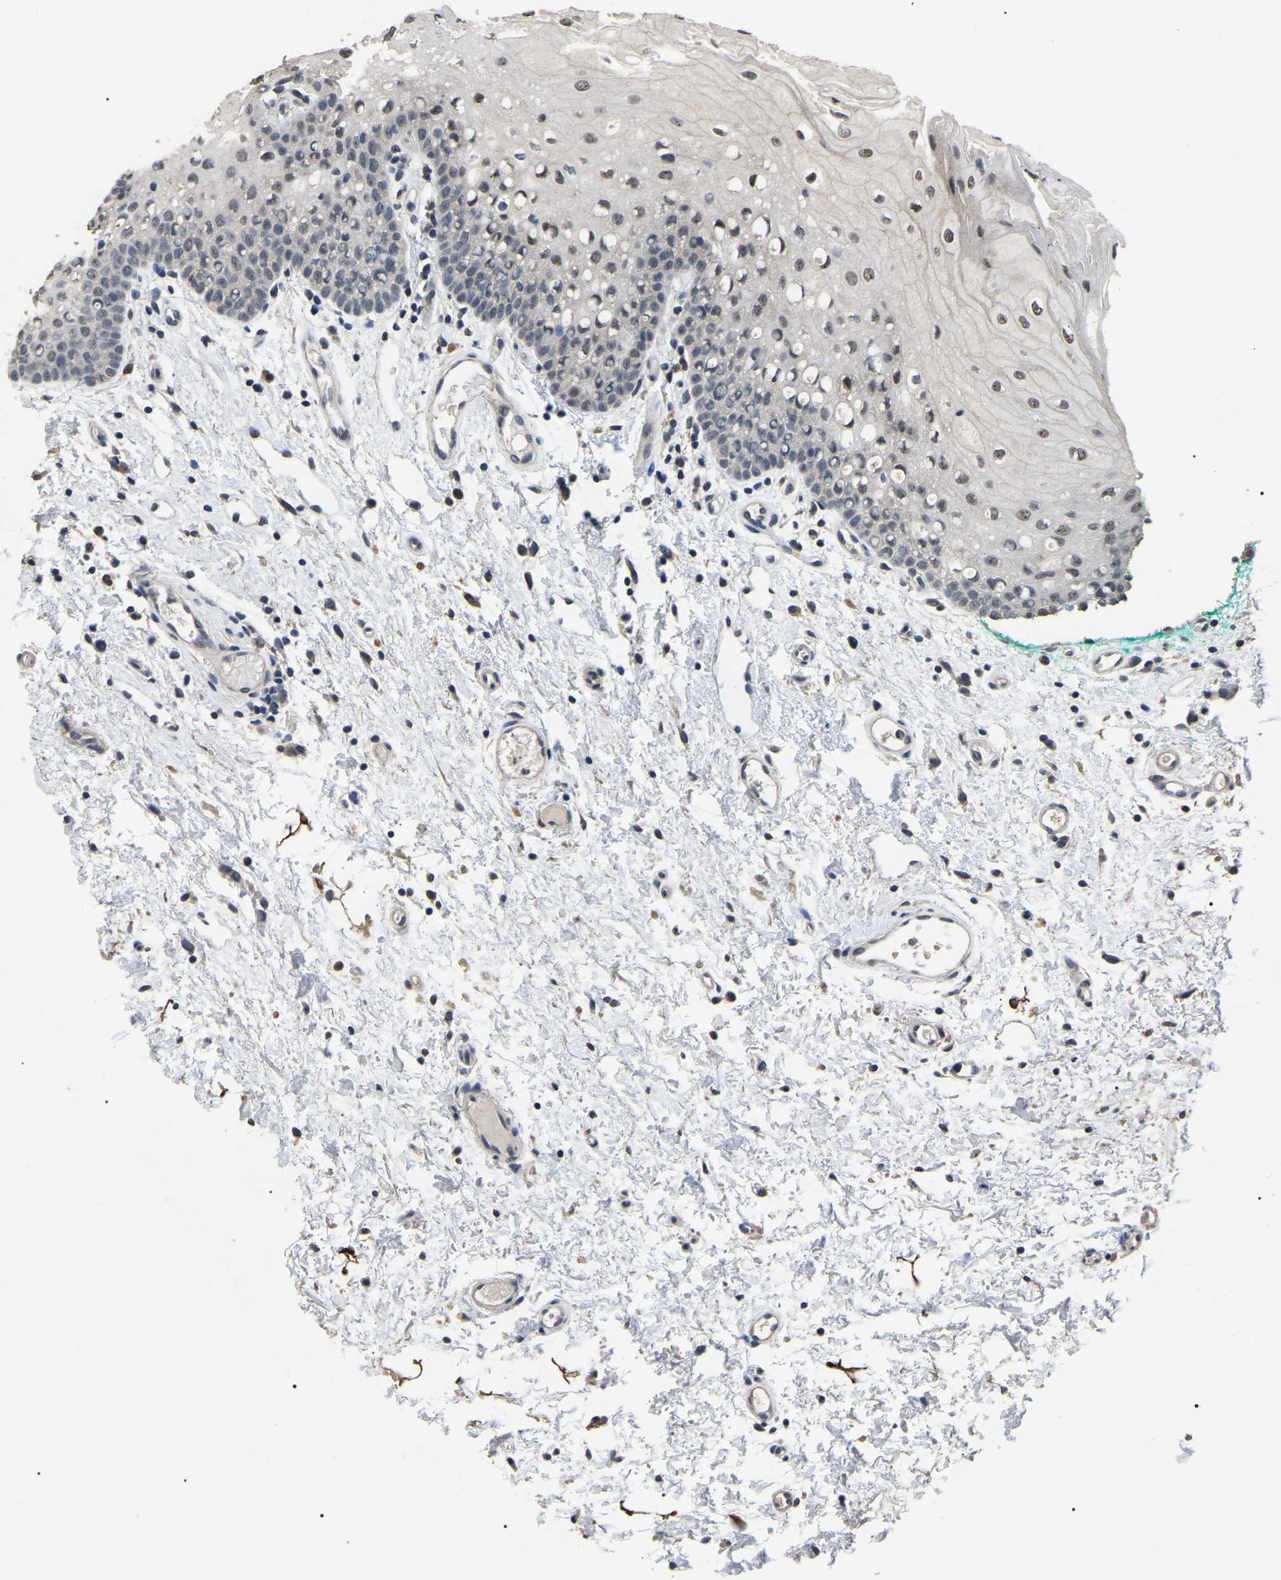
{"staining": {"intensity": "weak", "quantity": "25%-75%", "location": "nuclear"}, "tissue": "oral mucosa", "cell_type": "Squamous epithelial cells", "image_type": "normal", "snomed": [{"axis": "morphology", "description": "Normal tissue, NOS"}, {"axis": "morphology", "description": "Squamous cell carcinoma, NOS"}, {"axis": "topography", "description": "Oral tissue"}, {"axis": "topography", "description": "Salivary gland"}, {"axis": "topography", "description": "Head-Neck"}], "caption": "Protein staining reveals weak nuclear positivity in approximately 25%-75% of squamous epithelial cells in unremarkable oral mucosa.", "gene": "PPM1E", "patient": {"sex": "female", "age": 62}}